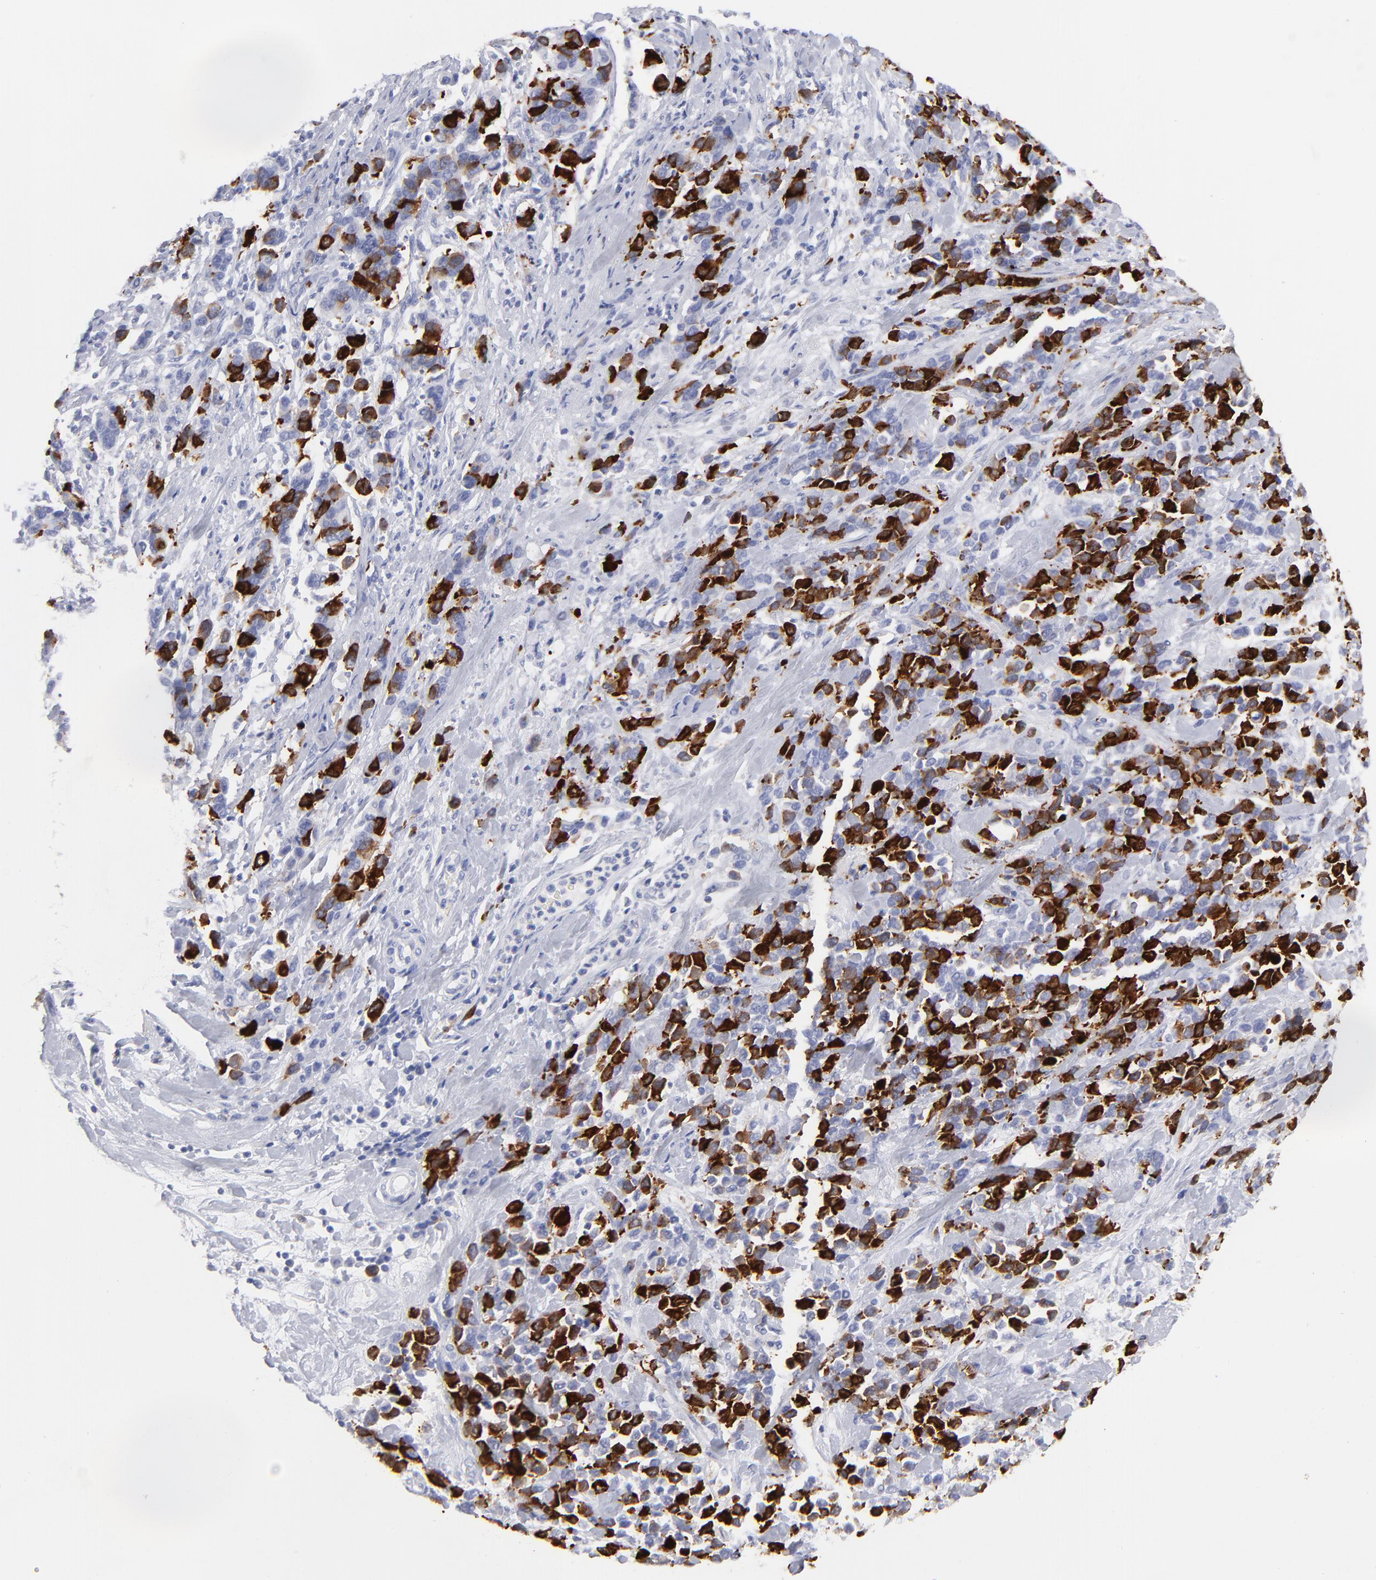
{"staining": {"intensity": "strong", "quantity": "25%-75%", "location": "cytoplasmic/membranous"}, "tissue": "stomach cancer", "cell_type": "Tumor cells", "image_type": "cancer", "snomed": [{"axis": "morphology", "description": "Adenocarcinoma, NOS"}, {"axis": "topography", "description": "Stomach, upper"}], "caption": "Adenocarcinoma (stomach) was stained to show a protein in brown. There is high levels of strong cytoplasmic/membranous expression in about 25%-75% of tumor cells.", "gene": "CCNB1", "patient": {"sex": "male", "age": 71}}